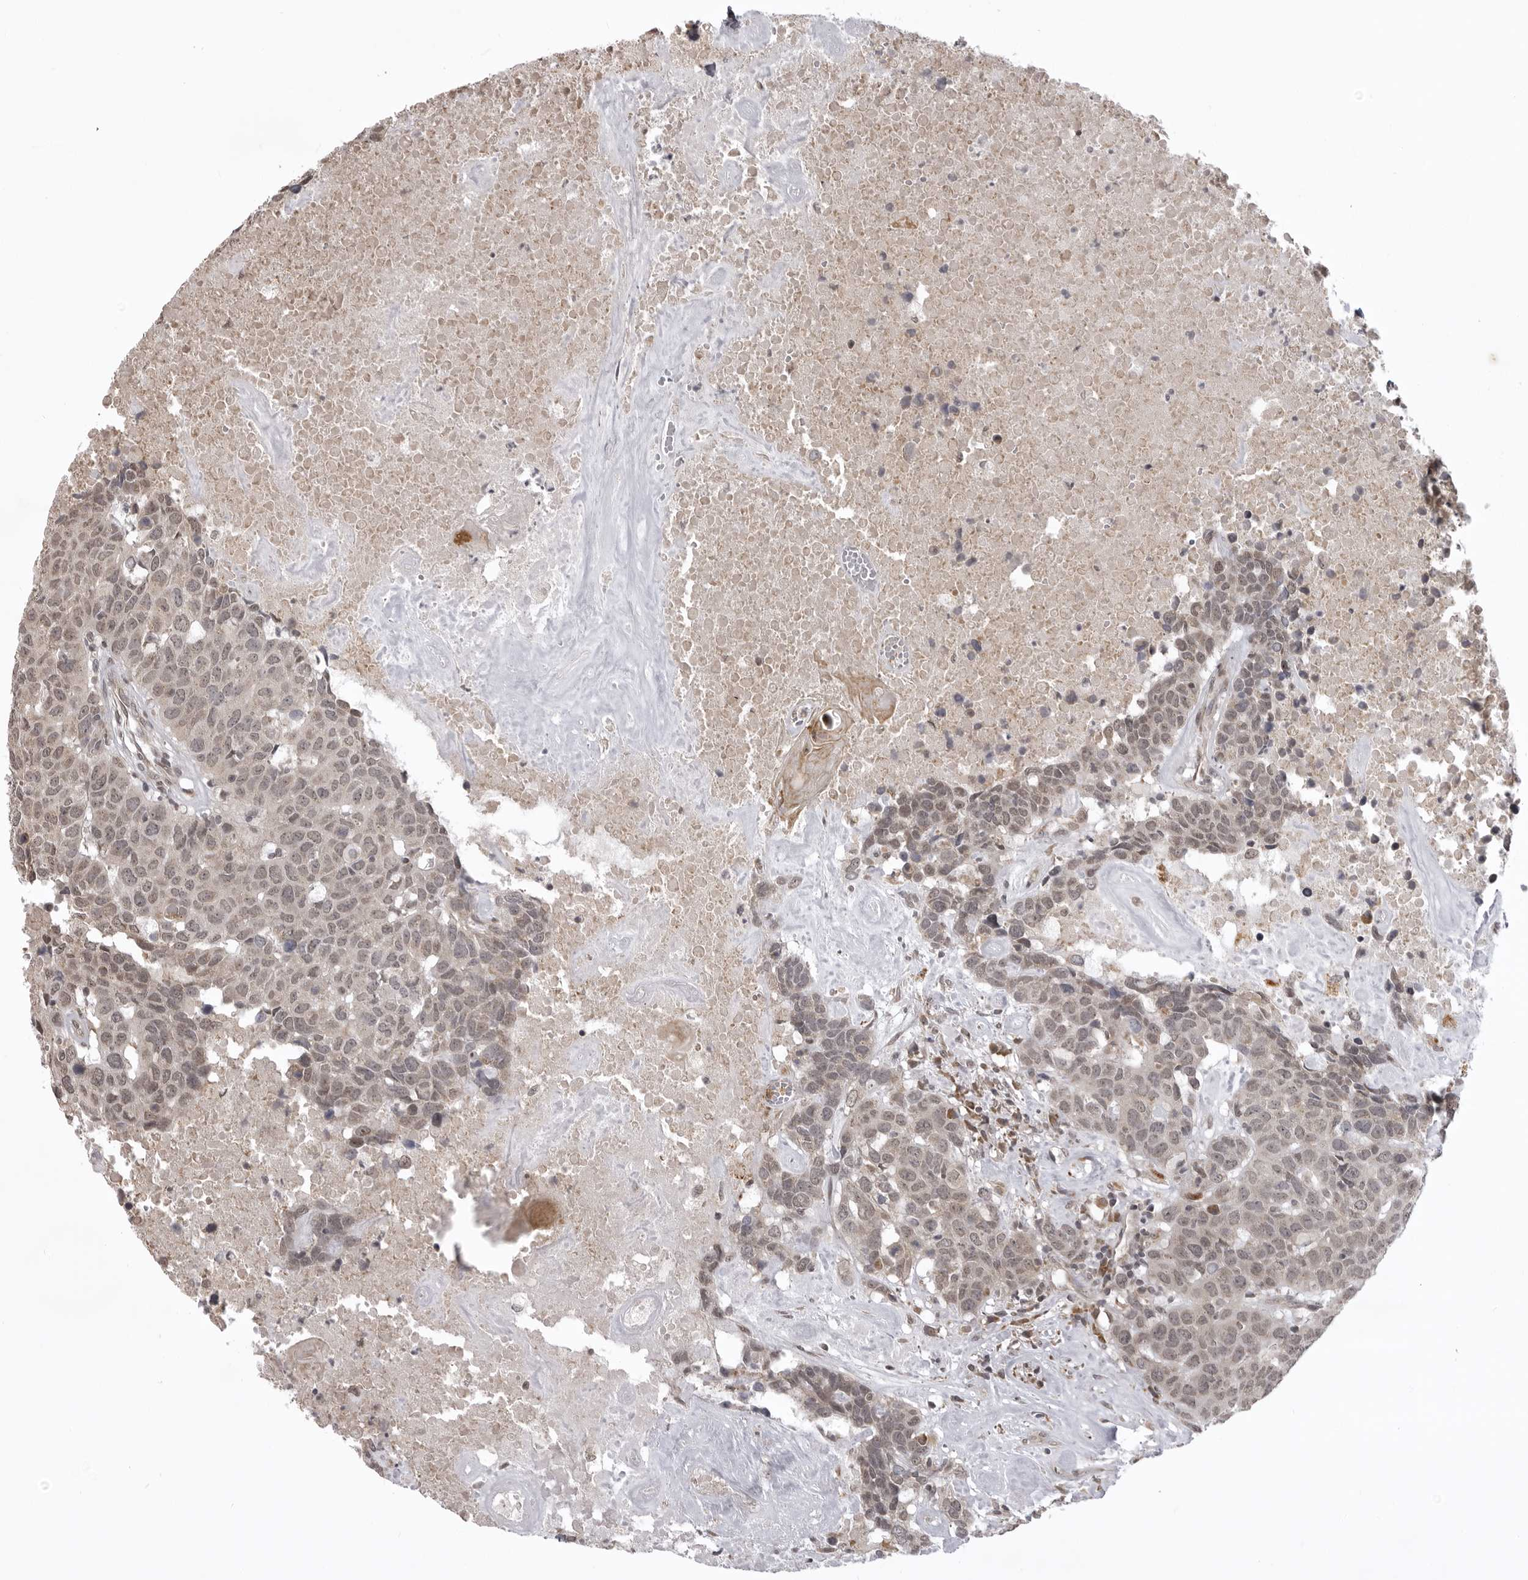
{"staining": {"intensity": "weak", "quantity": "25%-75%", "location": "nuclear"}, "tissue": "head and neck cancer", "cell_type": "Tumor cells", "image_type": "cancer", "snomed": [{"axis": "morphology", "description": "Squamous cell carcinoma, NOS"}, {"axis": "topography", "description": "Head-Neck"}], "caption": "There is low levels of weak nuclear staining in tumor cells of head and neck cancer, as demonstrated by immunohistochemical staining (brown color).", "gene": "C1orf109", "patient": {"sex": "male", "age": 66}}